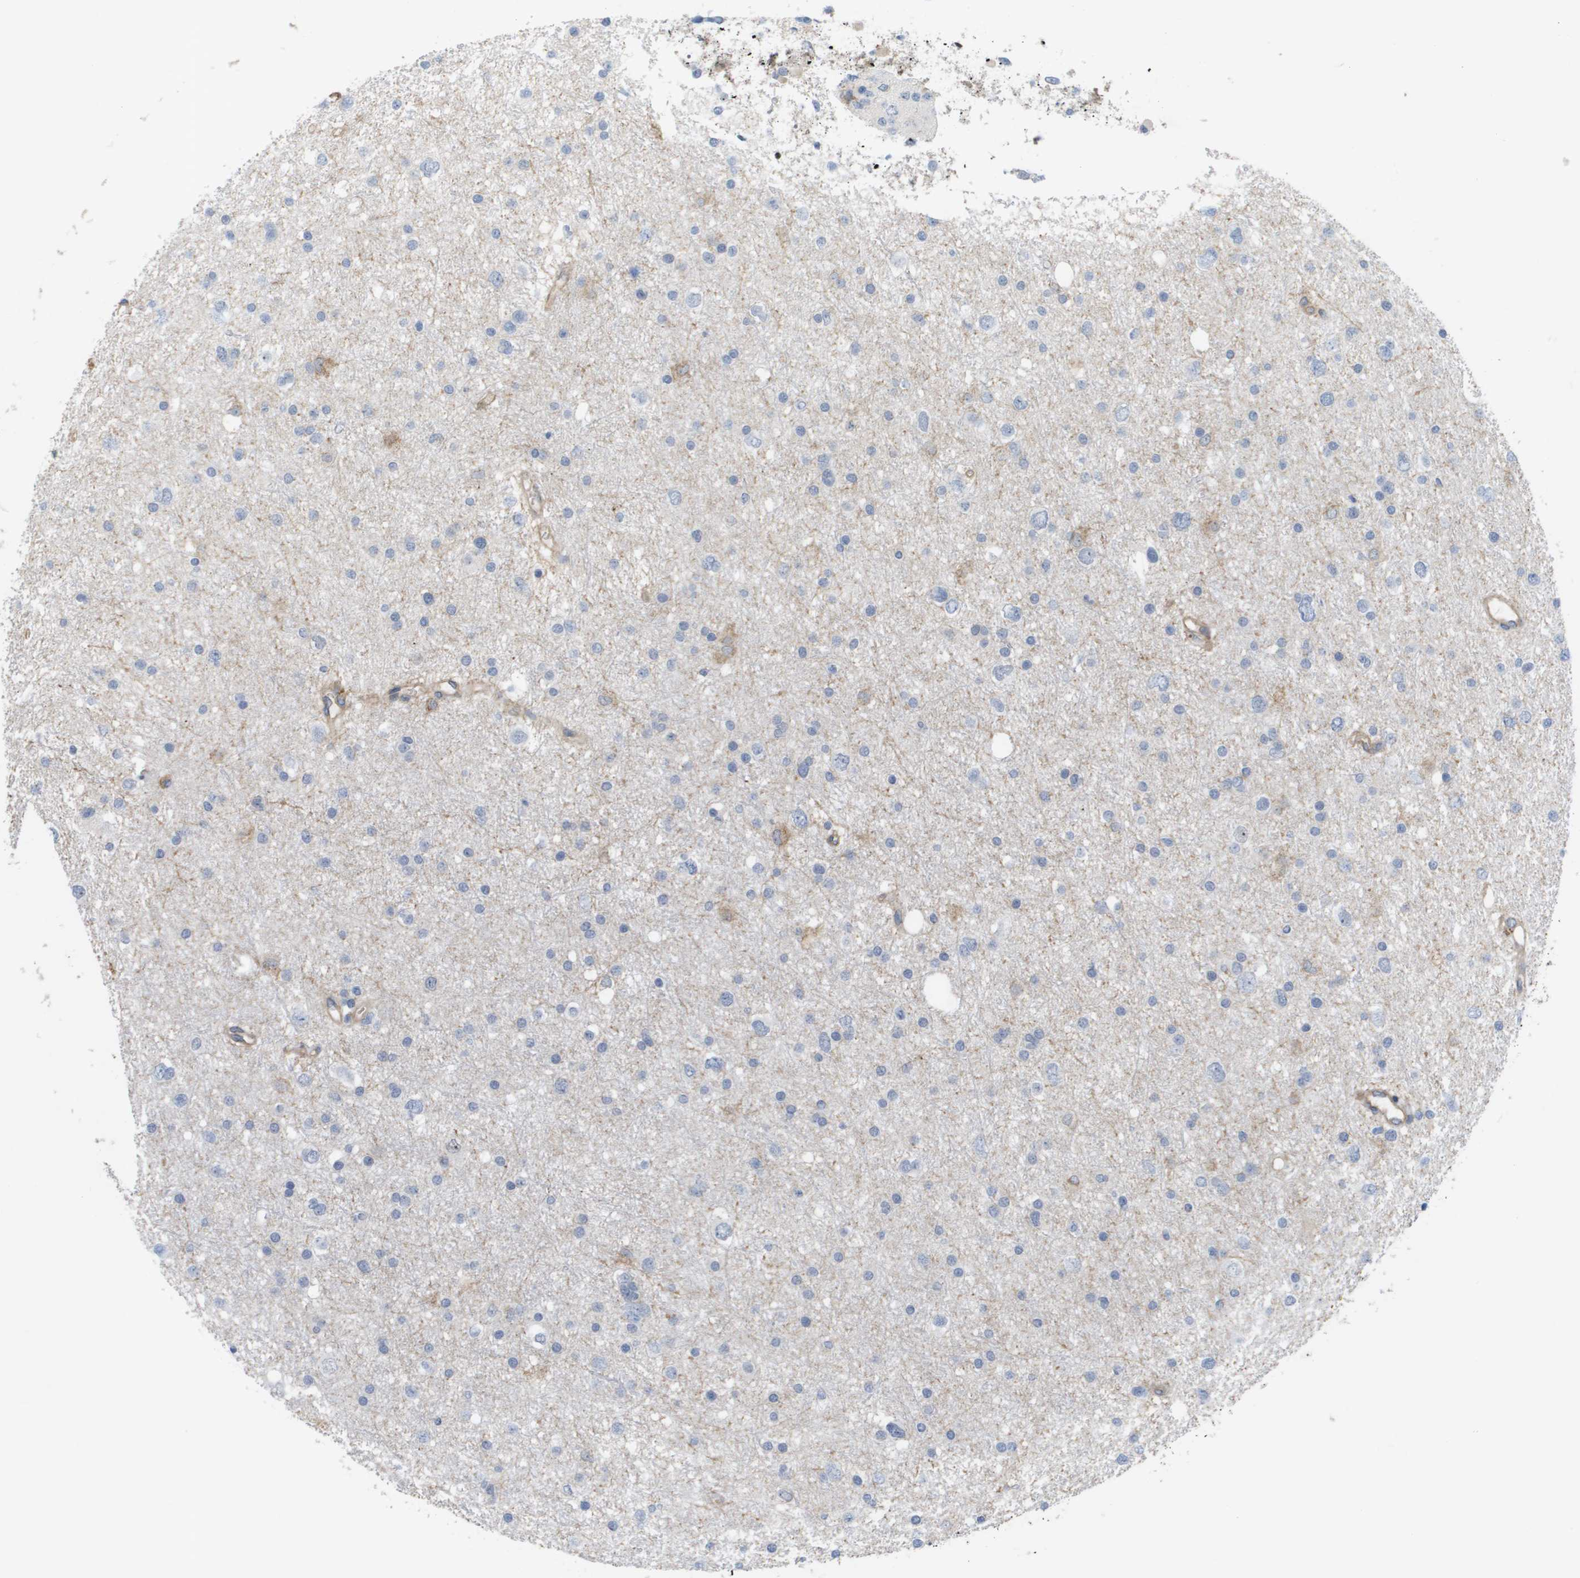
{"staining": {"intensity": "negative", "quantity": "none", "location": "none"}, "tissue": "glioma", "cell_type": "Tumor cells", "image_type": "cancer", "snomed": [{"axis": "morphology", "description": "Glioma, malignant, Low grade"}, {"axis": "topography", "description": "Brain"}], "caption": "Immunohistochemistry (IHC) photomicrograph of human malignant glioma (low-grade) stained for a protein (brown), which exhibits no expression in tumor cells.", "gene": "MTARC2", "patient": {"sex": "female", "age": 37}}